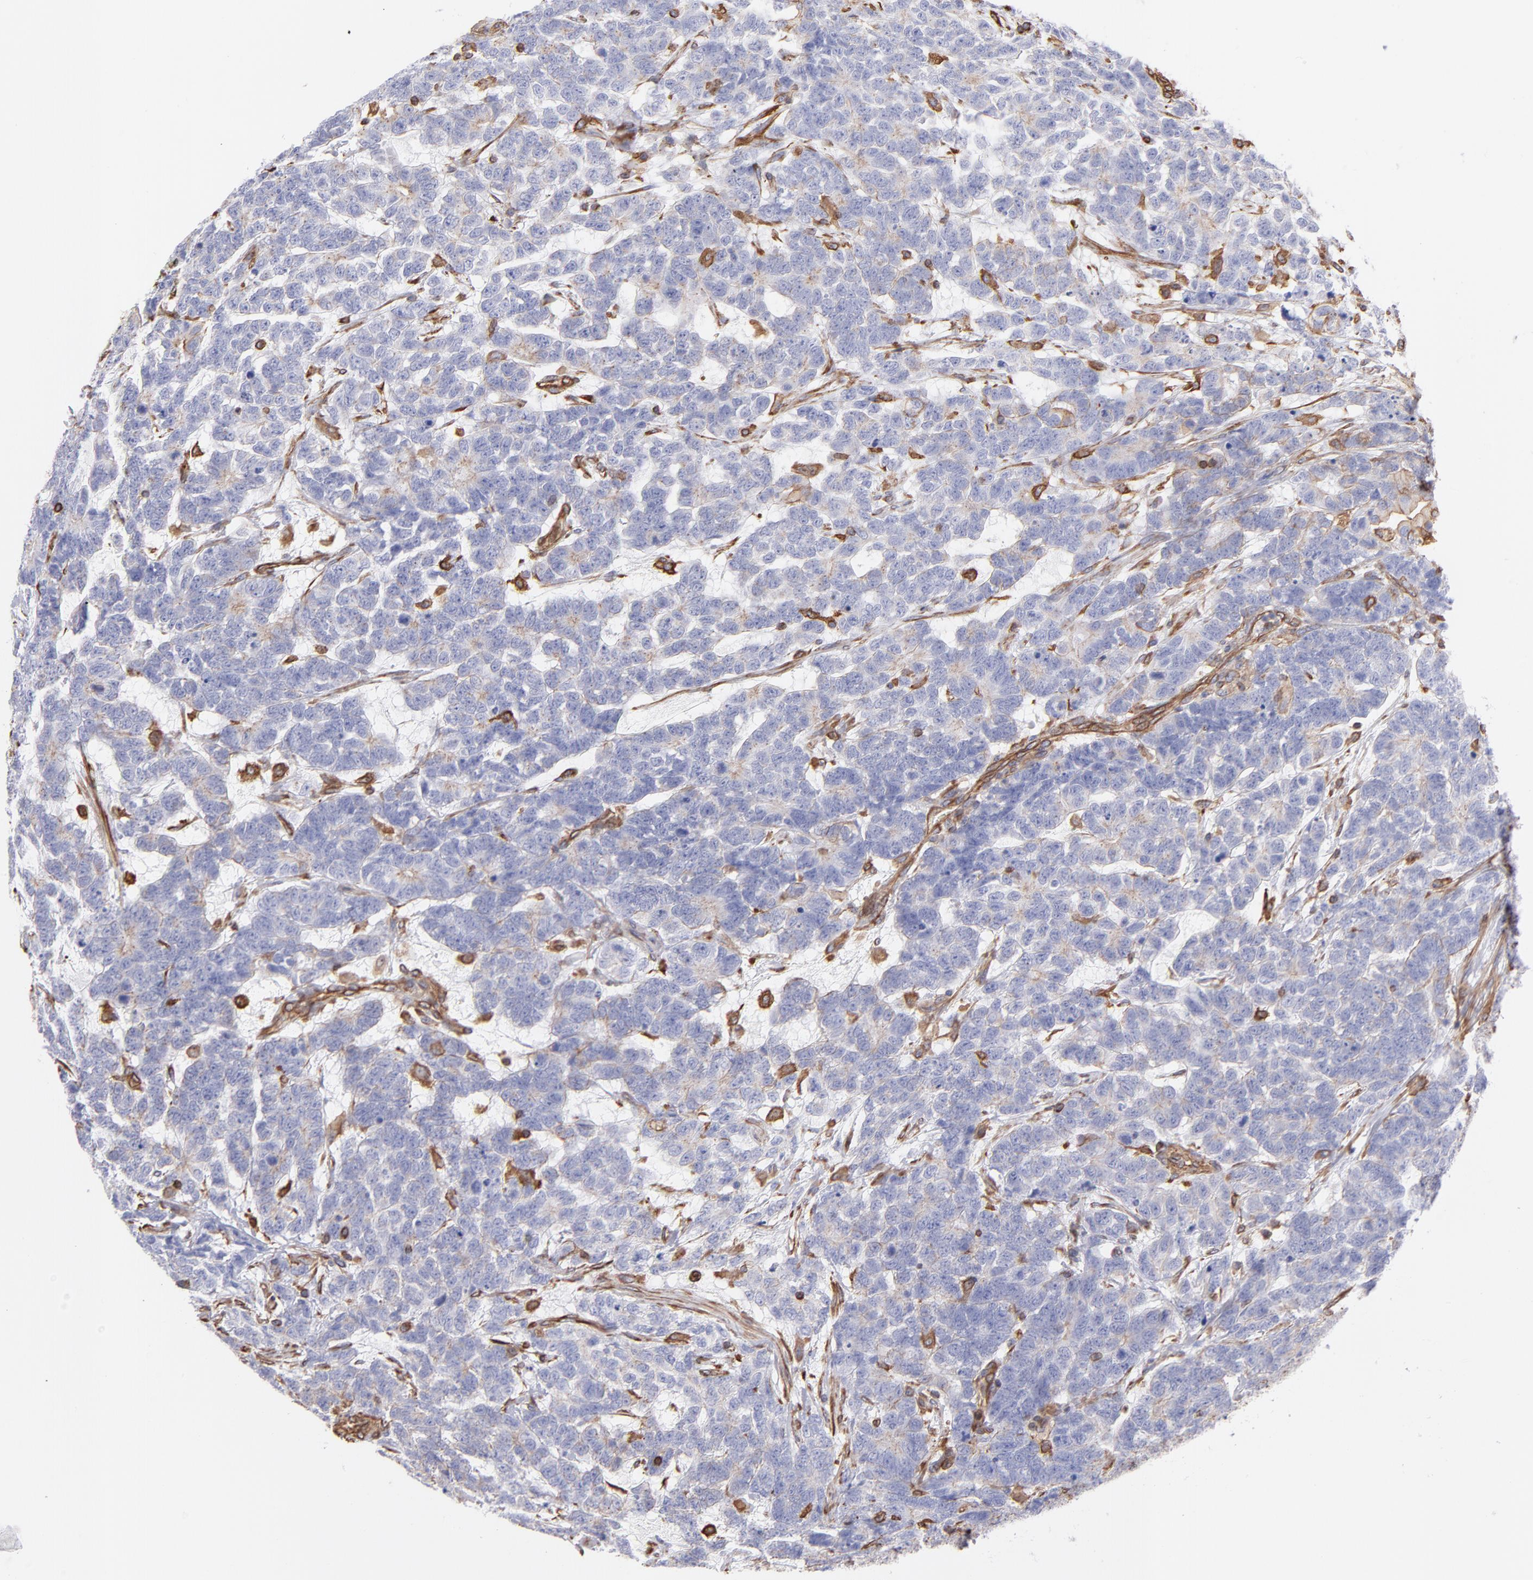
{"staining": {"intensity": "weak", "quantity": "<25%", "location": "cytoplasmic/membranous"}, "tissue": "testis cancer", "cell_type": "Tumor cells", "image_type": "cancer", "snomed": [{"axis": "morphology", "description": "Carcinoma, Embryonal, NOS"}, {"axis": "topography", "description": "Testis"}], "caption": "Immunohistochemistry (IHC) histopathology image of neoplastic tissue: testis cancer (embryonal carcinoma) stained with DAB reveals no significant protein positivity in tumor cells.", "gene": "PLEC", "patient": {"sex": "male", "age": 26}}